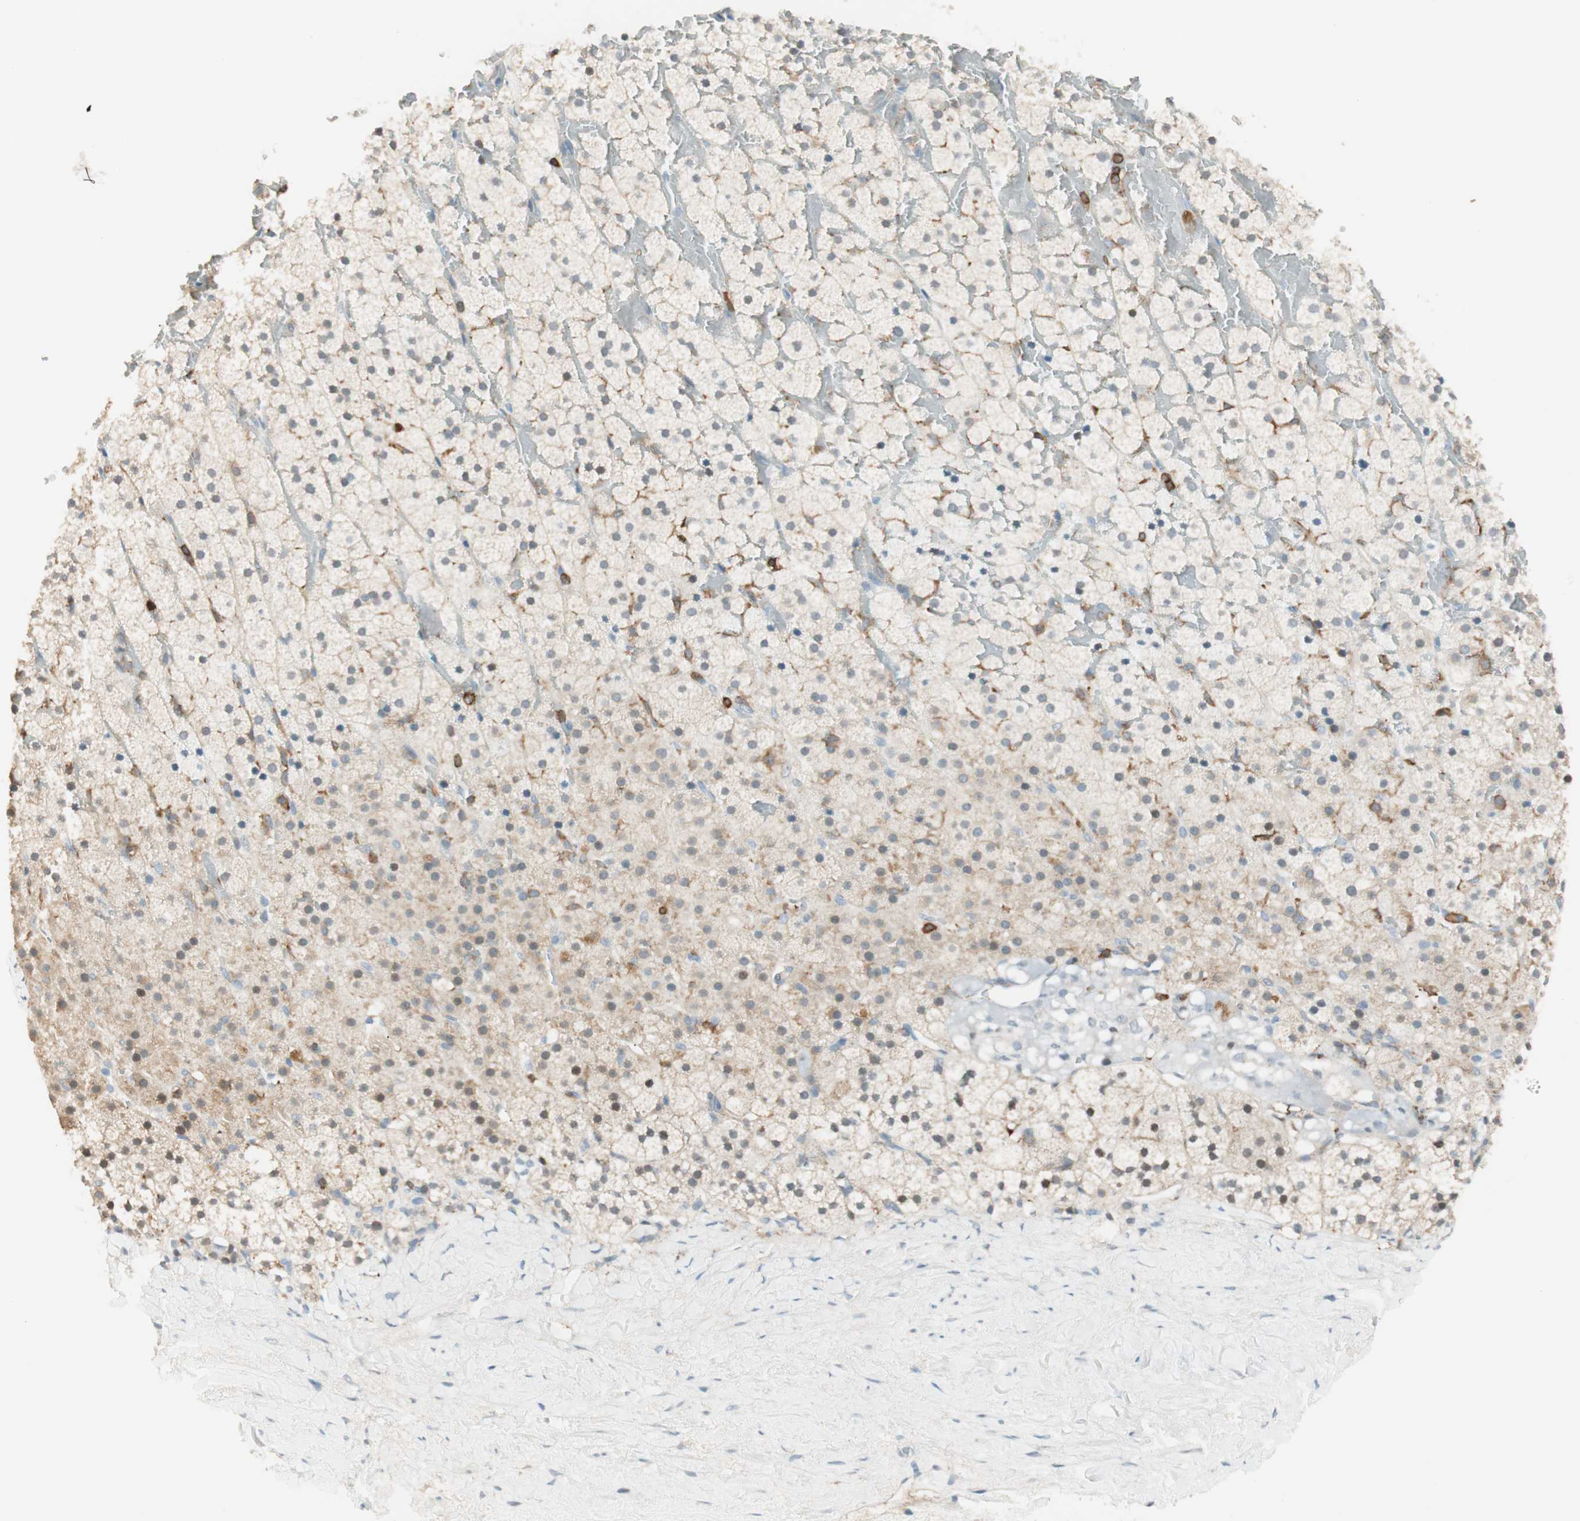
{"staining": {"intensity": "weak", "quantity": "25%-75%", "location": "cytoplasmic/membranous,nuclear"}, "tissue": "adrenal gland", "cell_type": "Glandular cells", "image_type": "normal", "snomed": [{"axis": "morphology", "description": "Normal tissue, NOS"}, {"axis": "topography", "description": "Adrenal gland"}], "caption": "Adrenal gland stained with a brown dye shows weak cytoplasmic/membranous,nuclear positive positivity in about 25%-75% of glandular cells.", "gene": "HPGD", "patient": {"sex": "male", "age": 35}}